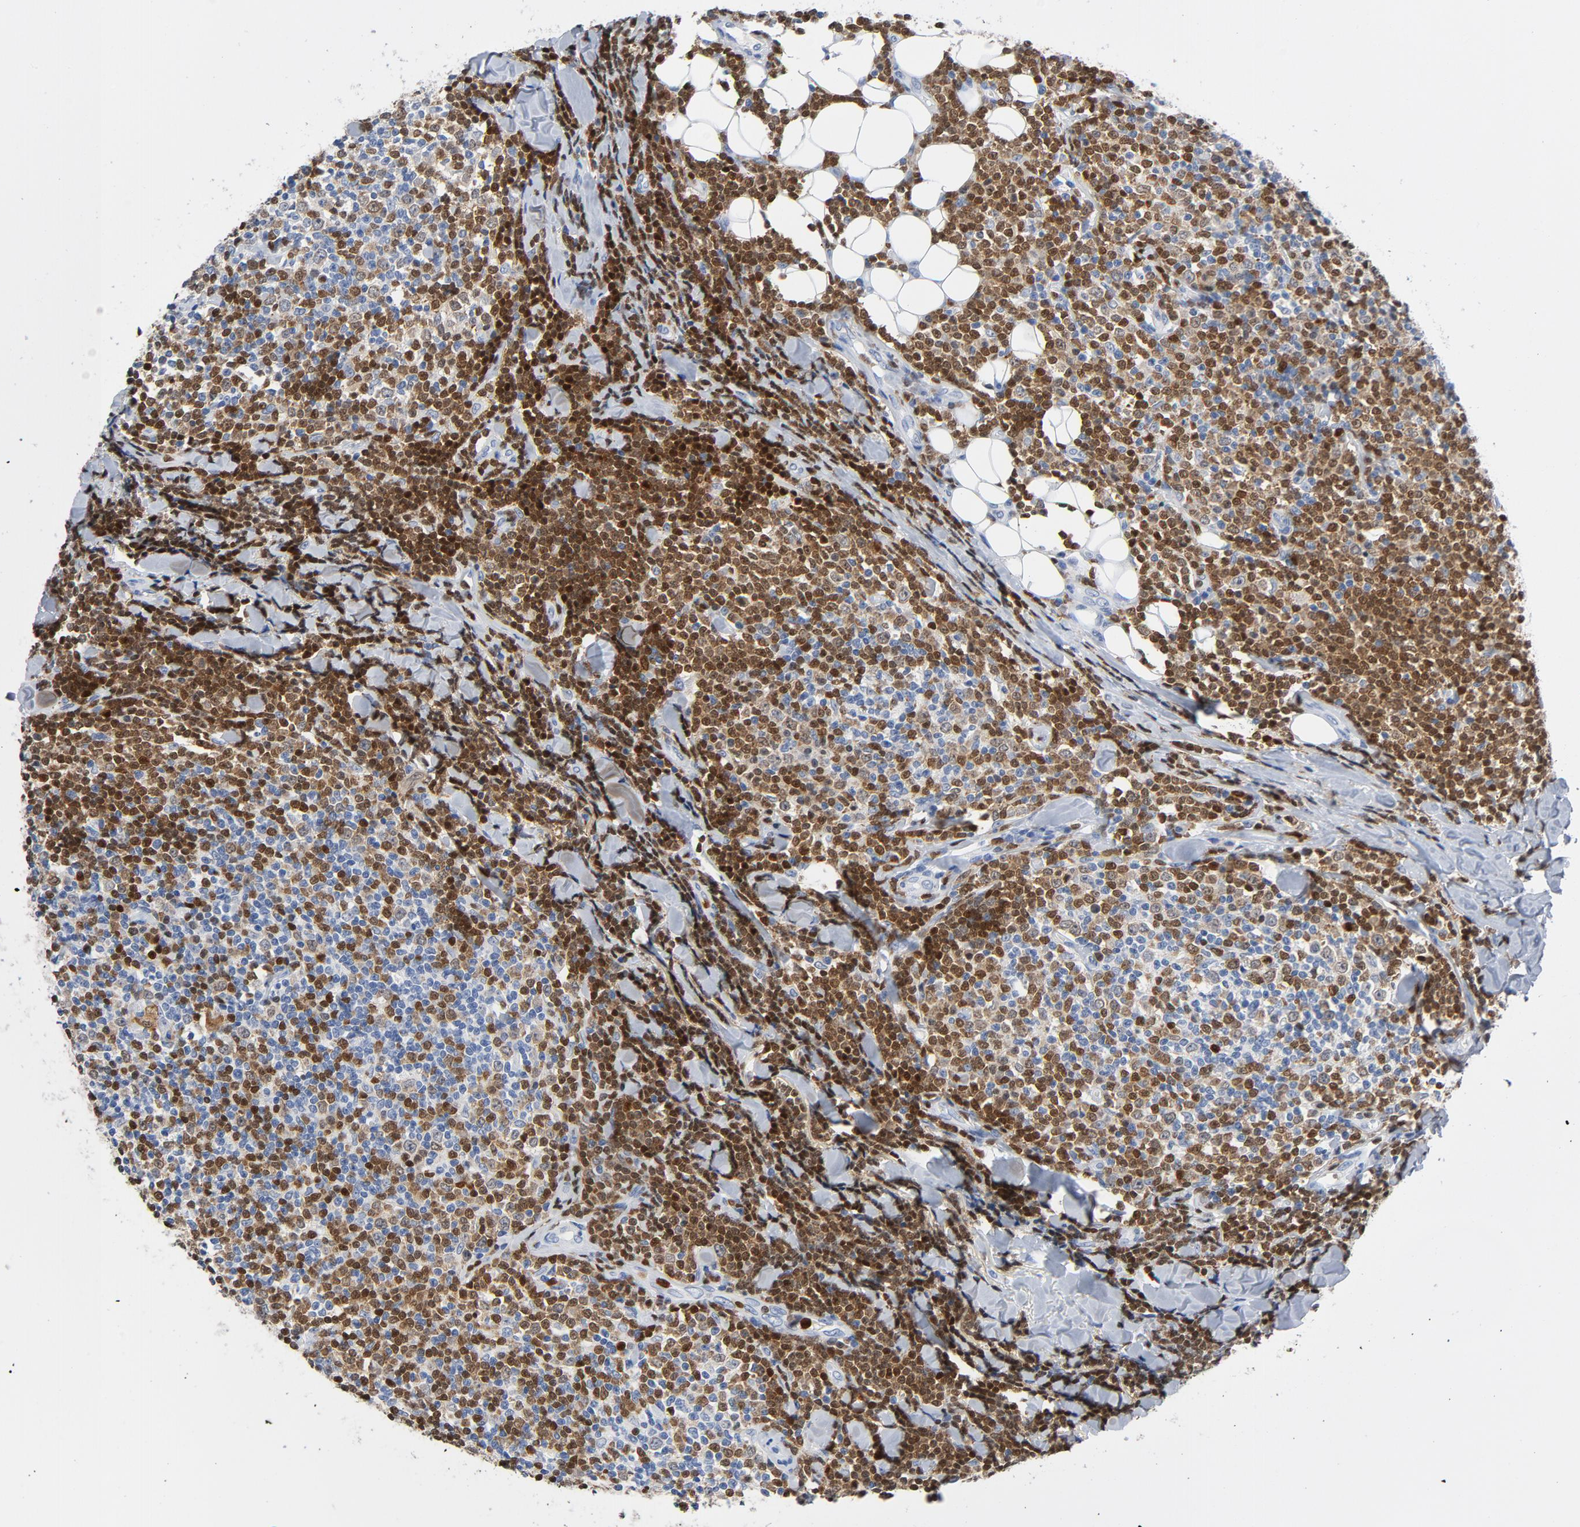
{"staining": {"intensity": "strong", "quantity": "25%-75%", "location": "cytoplasmic/membranous,nuclear"}, "tissue": "lymphoma", "cell_type": "Tumor cells", "image_type": "cancer", "snomed": [{"axis": "morphology", "description": "Malignant lymphoma, non-Hodgkin's type, Low grade"}, {"axis": "topography", "description": "Soft tissue"}], "caption": "Immunohistochemical staining of malignant lymphoma, non-Hodgkin's type (low-grade) shows high levels of strong cytoplasmic/membranous and nuclear protein staining in approximately 25%-75% of tumor cells.", "gene": "NCF1", "patient": {"sex": "male", "age": 92}}